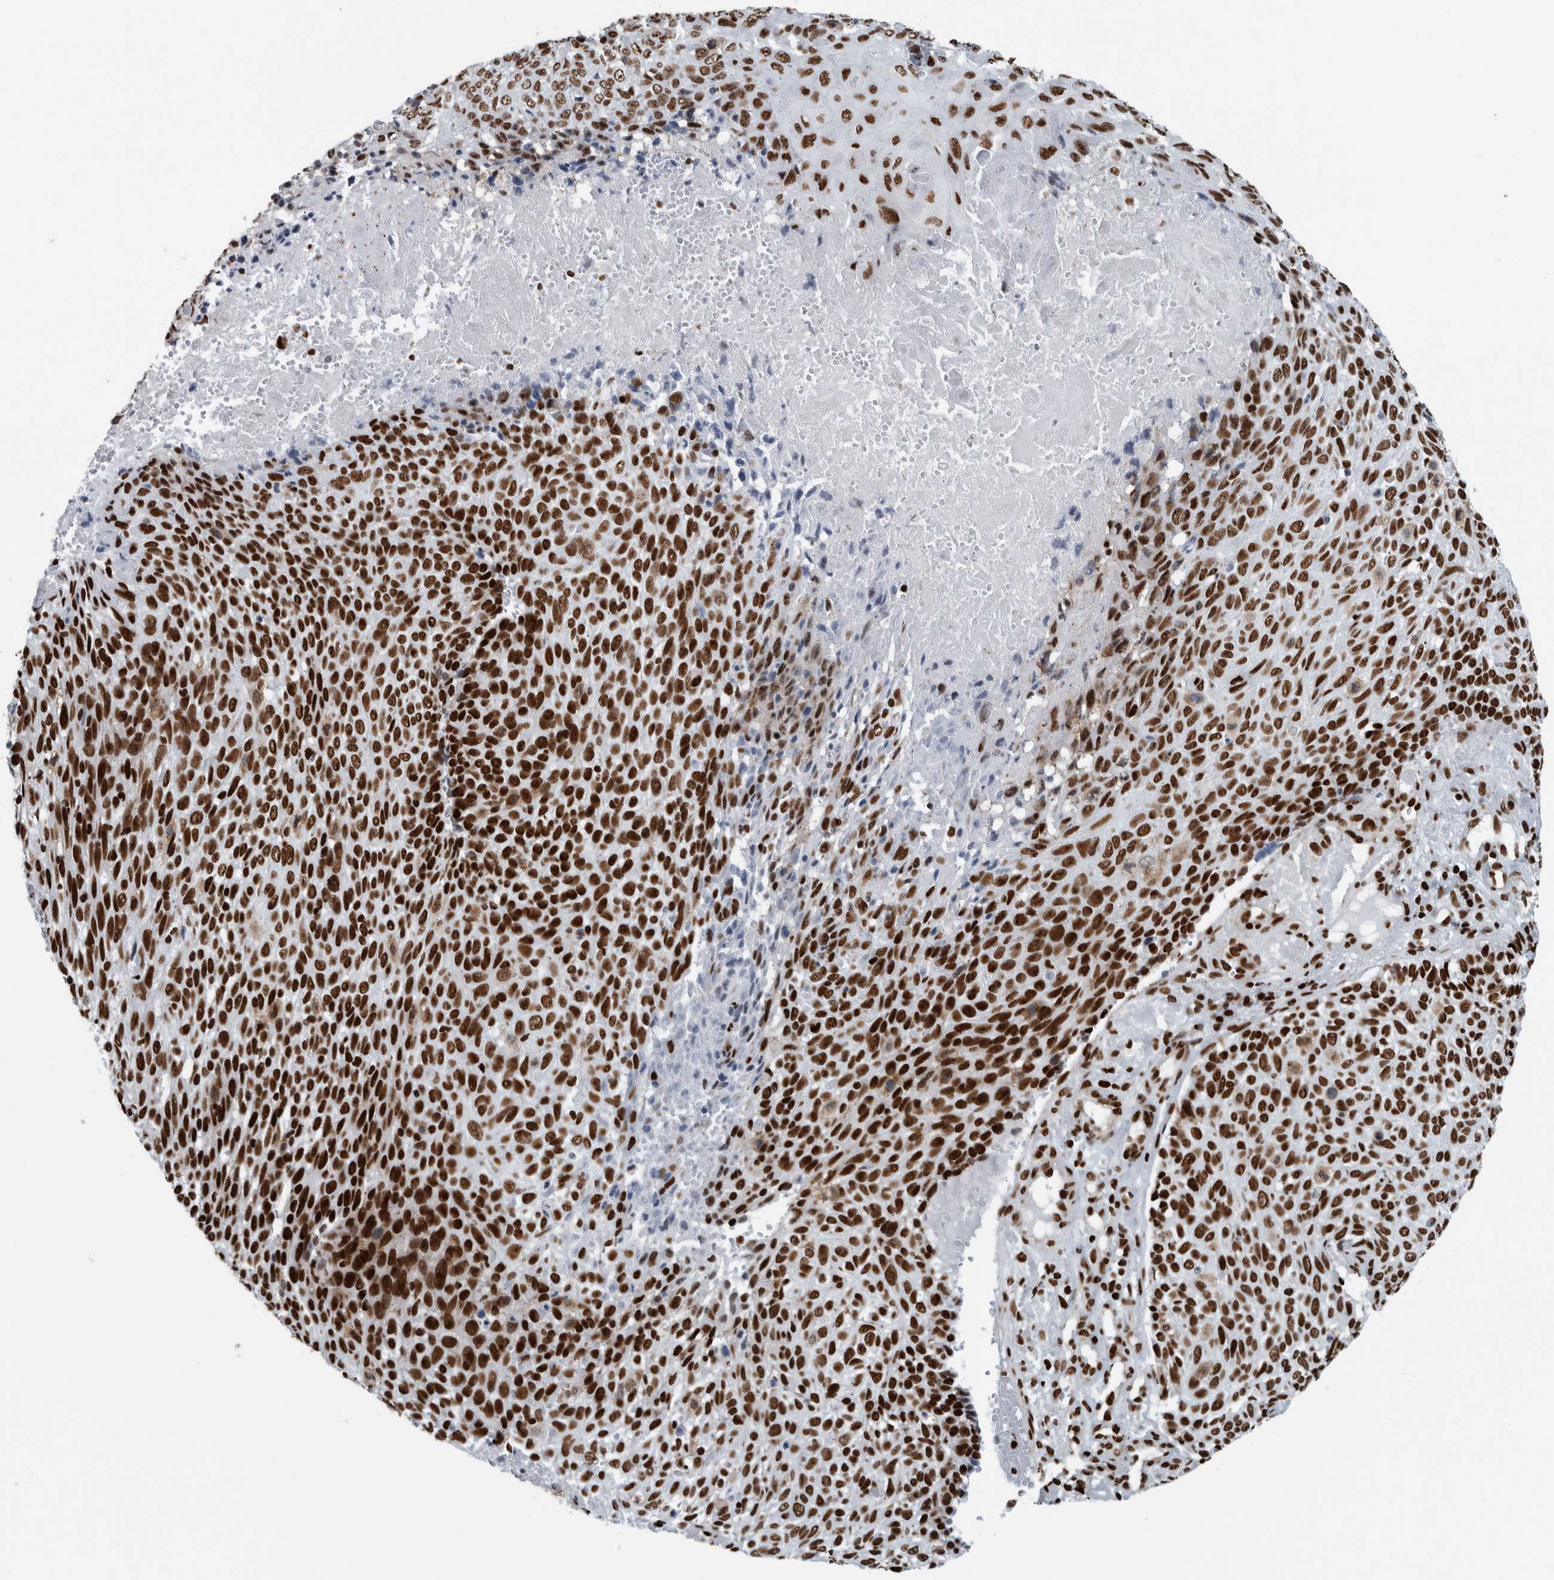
{"staining": {"intensity": "strong", "quantity": ">75%", "location": "nuclear"}, "tissue": "cervical cancer", "cell_type": "Tumor cells", "image_type": "cancer", "snomed": [{"axis": "morphology", "description": "Squamous cell carcinoma, NOS"}, {"axis": "topography", "description": "Cervix"}], "caption": "Protein expression by IHC shows strong nuclear expression in about >75% of tumor cells in cervical cancer (squamous cell carcinoma).", "gene": "DNMT3A", "patient": {"sex": "female", "age": 74}}